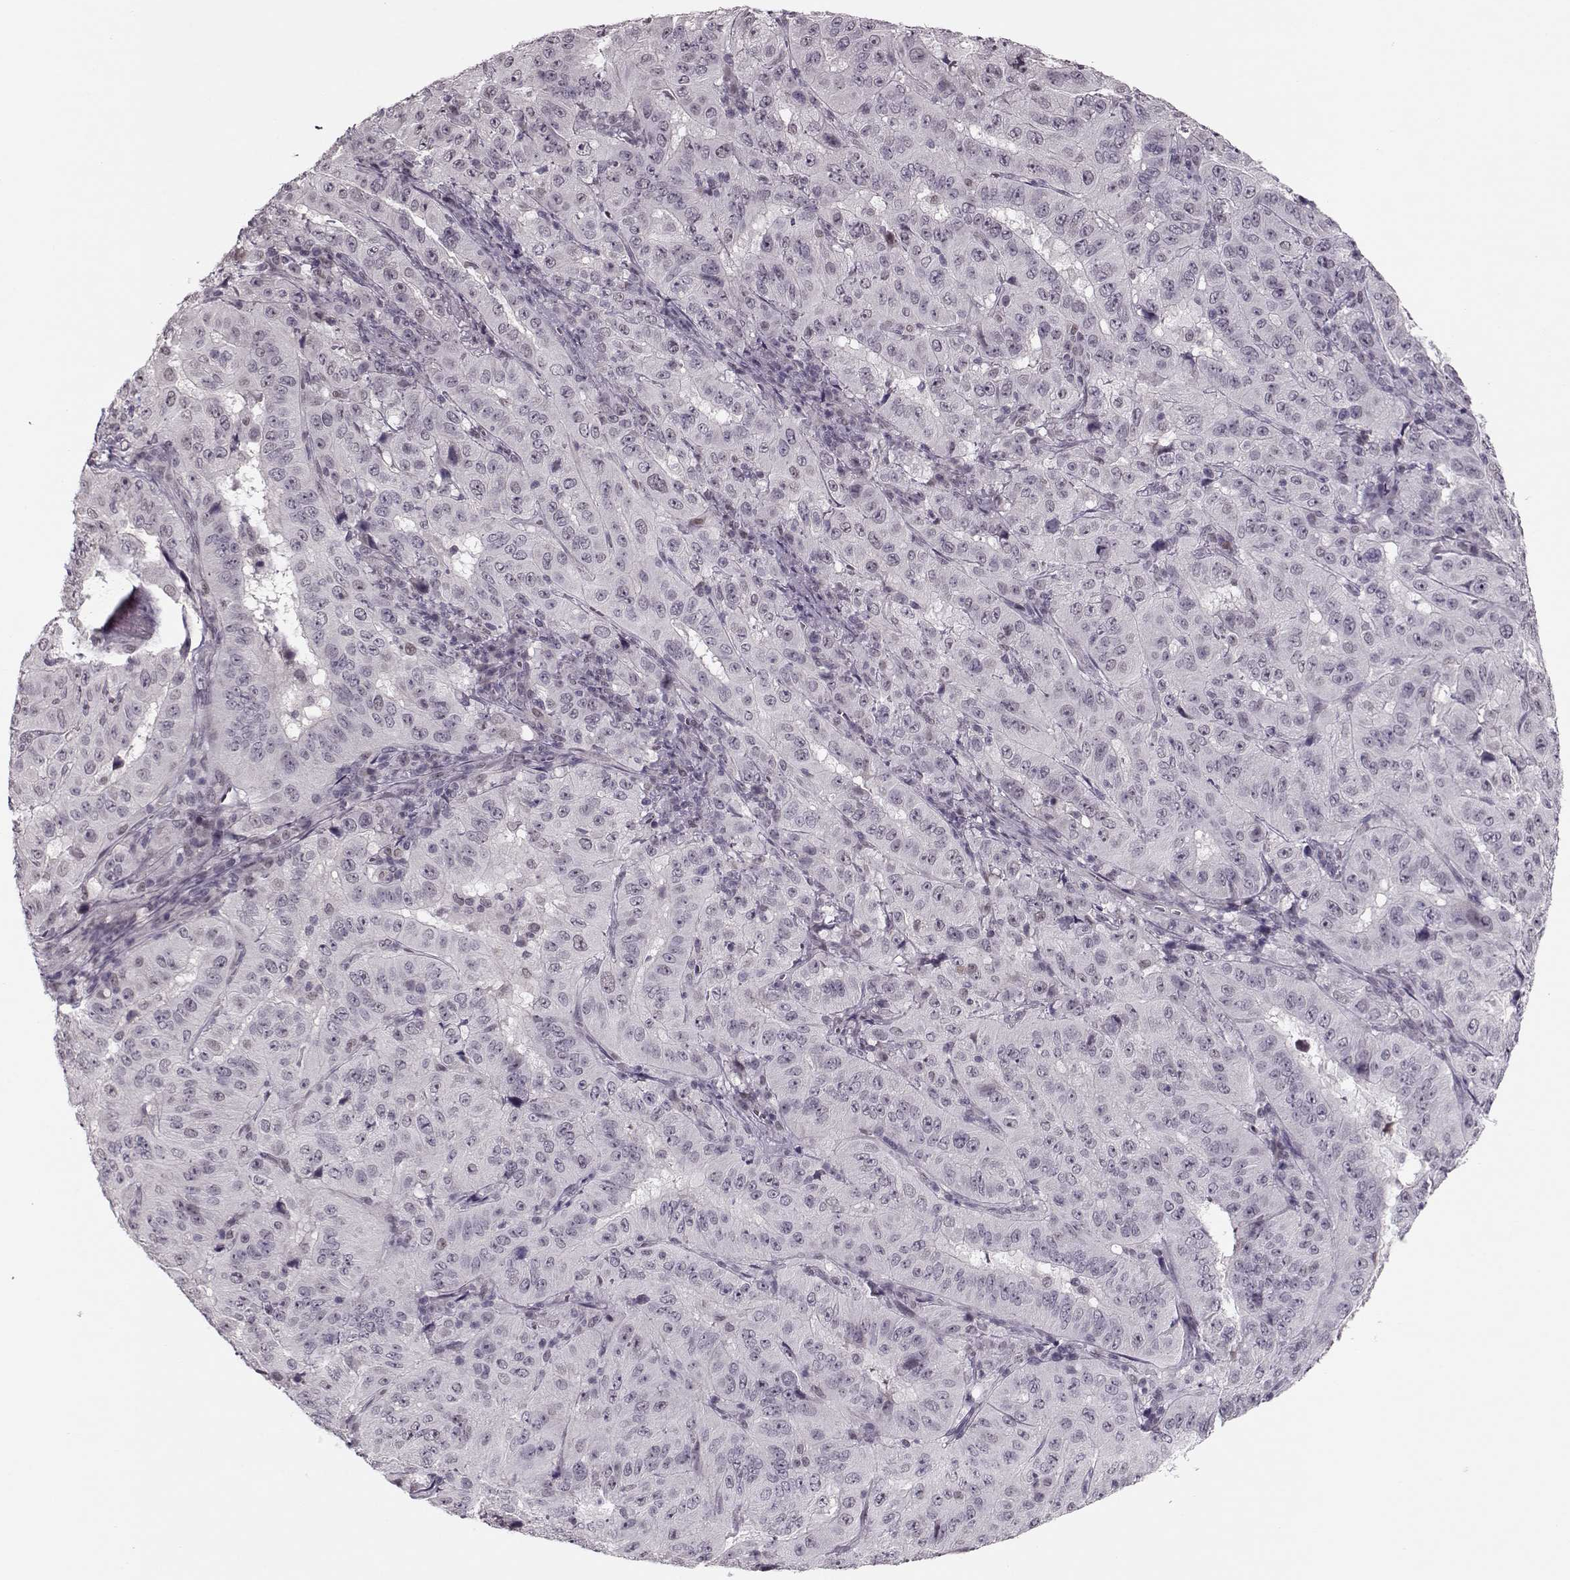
{"staining": {"intensity": "negative", "quantity": "none", "location": "none"}, "tissue": "pancreatic cancer", "cell_type": "Tumor cells", "image_type": "cancer", "snomed": [{"axis": "morphology", "description": "Adenocarcinoma, NOS"}, {"axis": "topography", "description": "Pancreas"}], "caption": "Tumor cells show no significant positivity in pancreatic cancer. (DAB (3,3'-diaminobenzidine) immunohistochemistry visualized using brightfield microscopy, high magnification).", "gene": "DNAI3", "patient": {"sex": "male", "age": 63}}